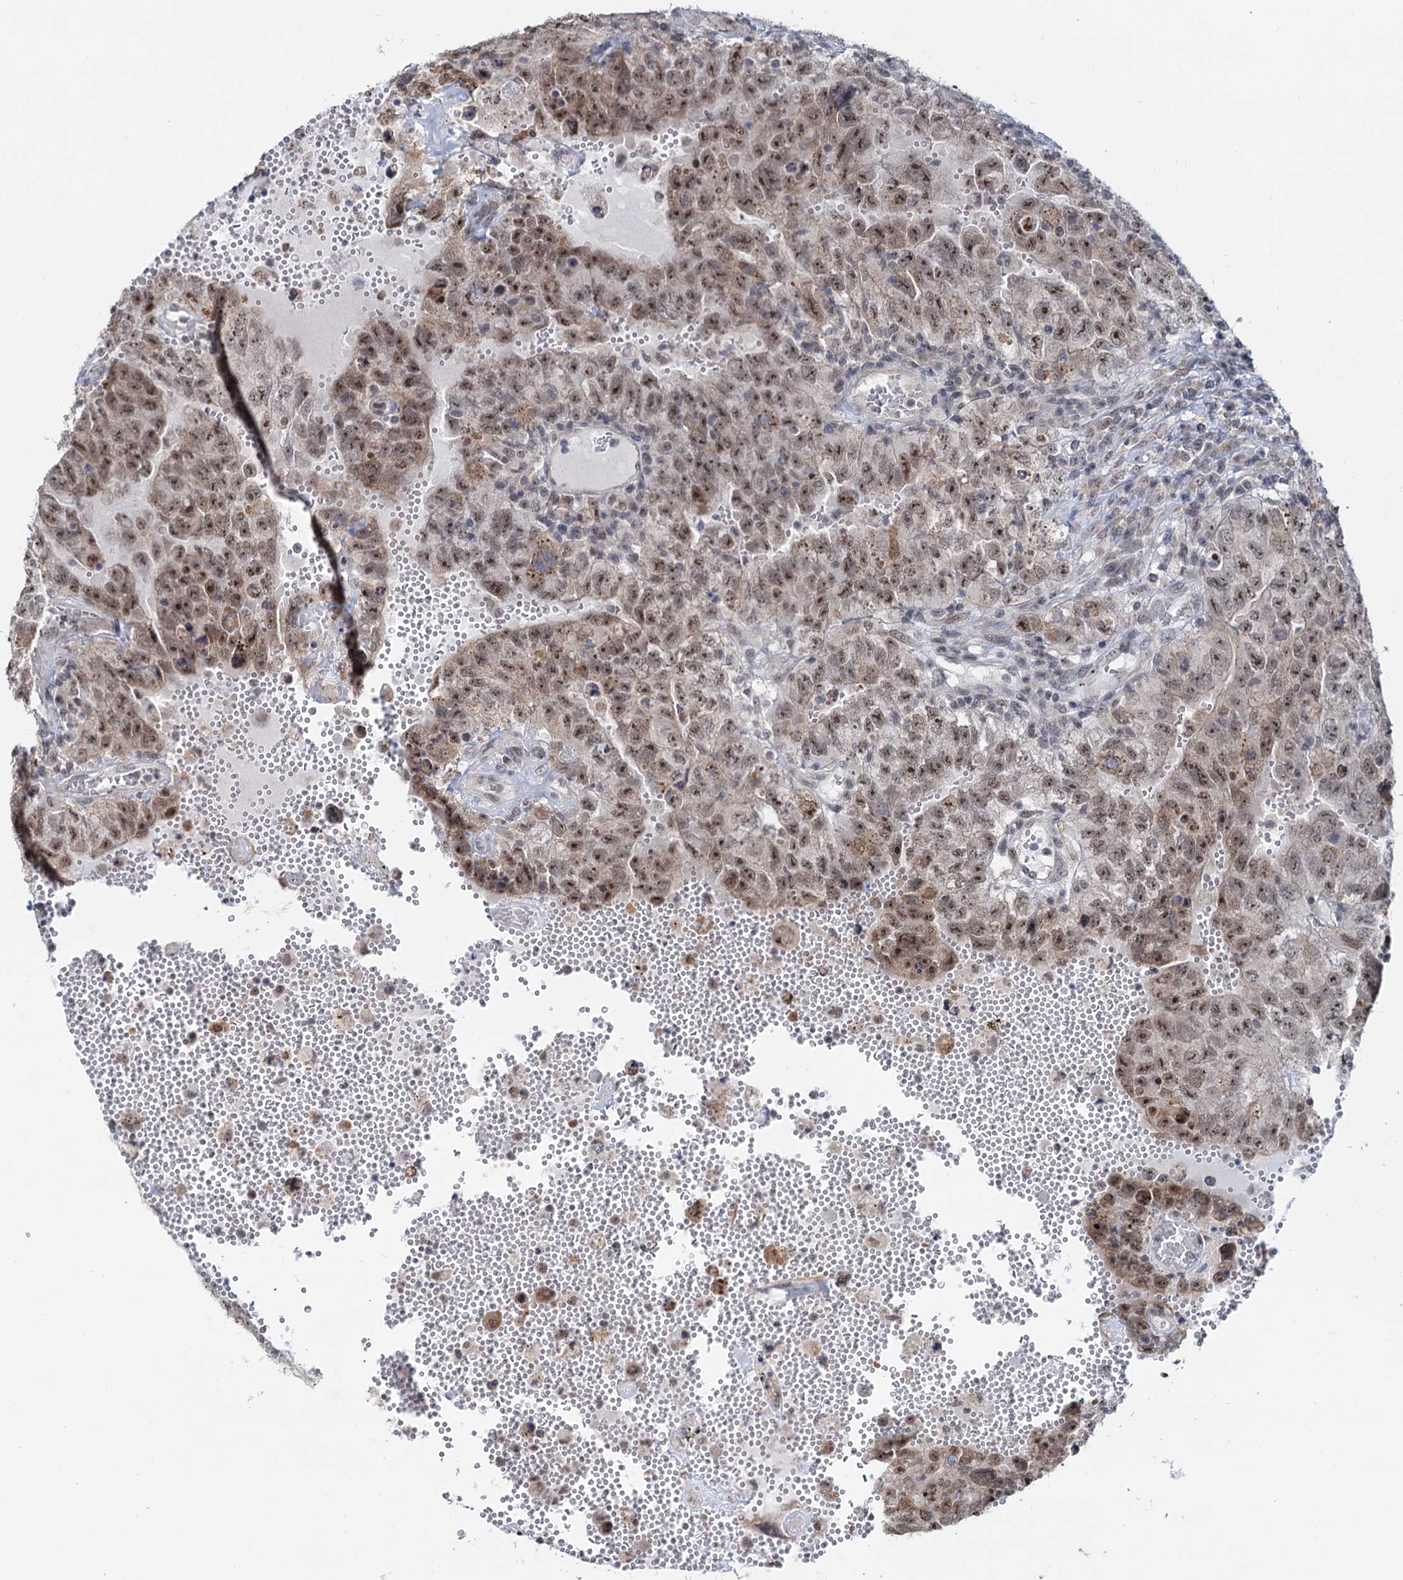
{"staining": {"intensity": "moderate", "quantity": ">75%", "location": "cytoplasmic/membranous,nuclear"}, "tissue": "testis cancer", "cell_type": "Tumor cells", "image_type": "cancer", "snomed": [{"axis": "morphology", "description": "Carcinoma, Embryonal, NOS"}, {"axis": "topography", "description": "Testis"}], "caption": "IHC of testis embryonal carcinoma demonstrates medium levels of moderate cytoplasmic/membranous and nuclear positivity in approximately >75% of tumor cells. The staining is performed using DAB brown chromogen to label protein expression. The nuclei are counter-stained blue using hematoxylin.", "gene": "NAT10", "patient": {"sex": "male", "age": 26}}